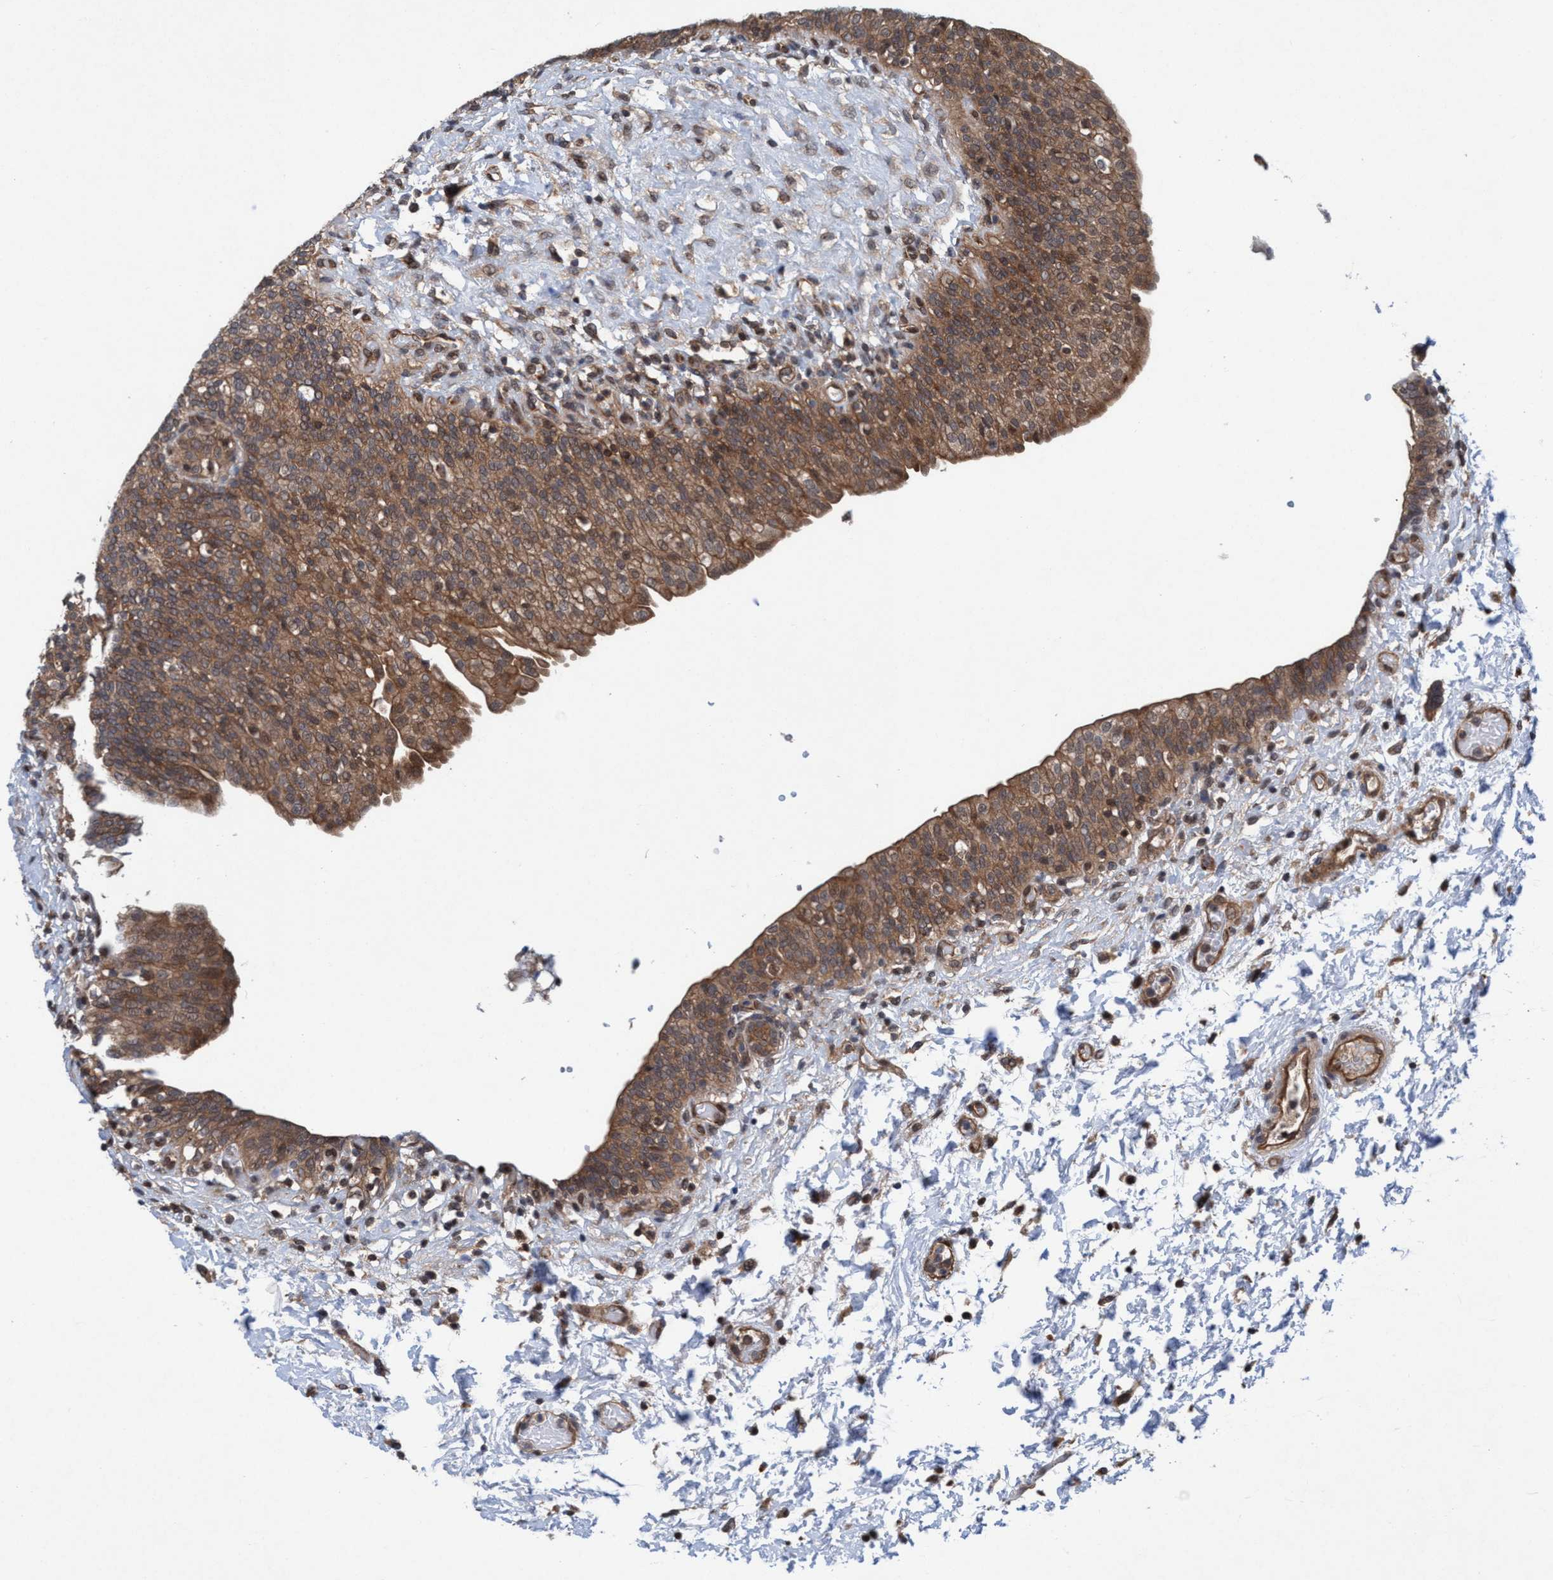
{"staining": {"intensity": "moderate", "quantity": ">75%", "location": "cytoplasmic/membranous"}, "tissue": "urinary bladder", "cell_type": "Urothelial cells", "image_type": "normal", "snomed": [{"axis": "morphology", "description": "Normal tissue, NOS"}, {"axis": "topography", "description": "Urinary bladder"}], "caption": "Normal urinary bladder shows moderate cytoplasmic/membranous staining in approximately >75% of urothelial cells, visualized by immunohistochemistry.", "gene": "TRIM65", "patient": {"sex": "male", "age": 55}}